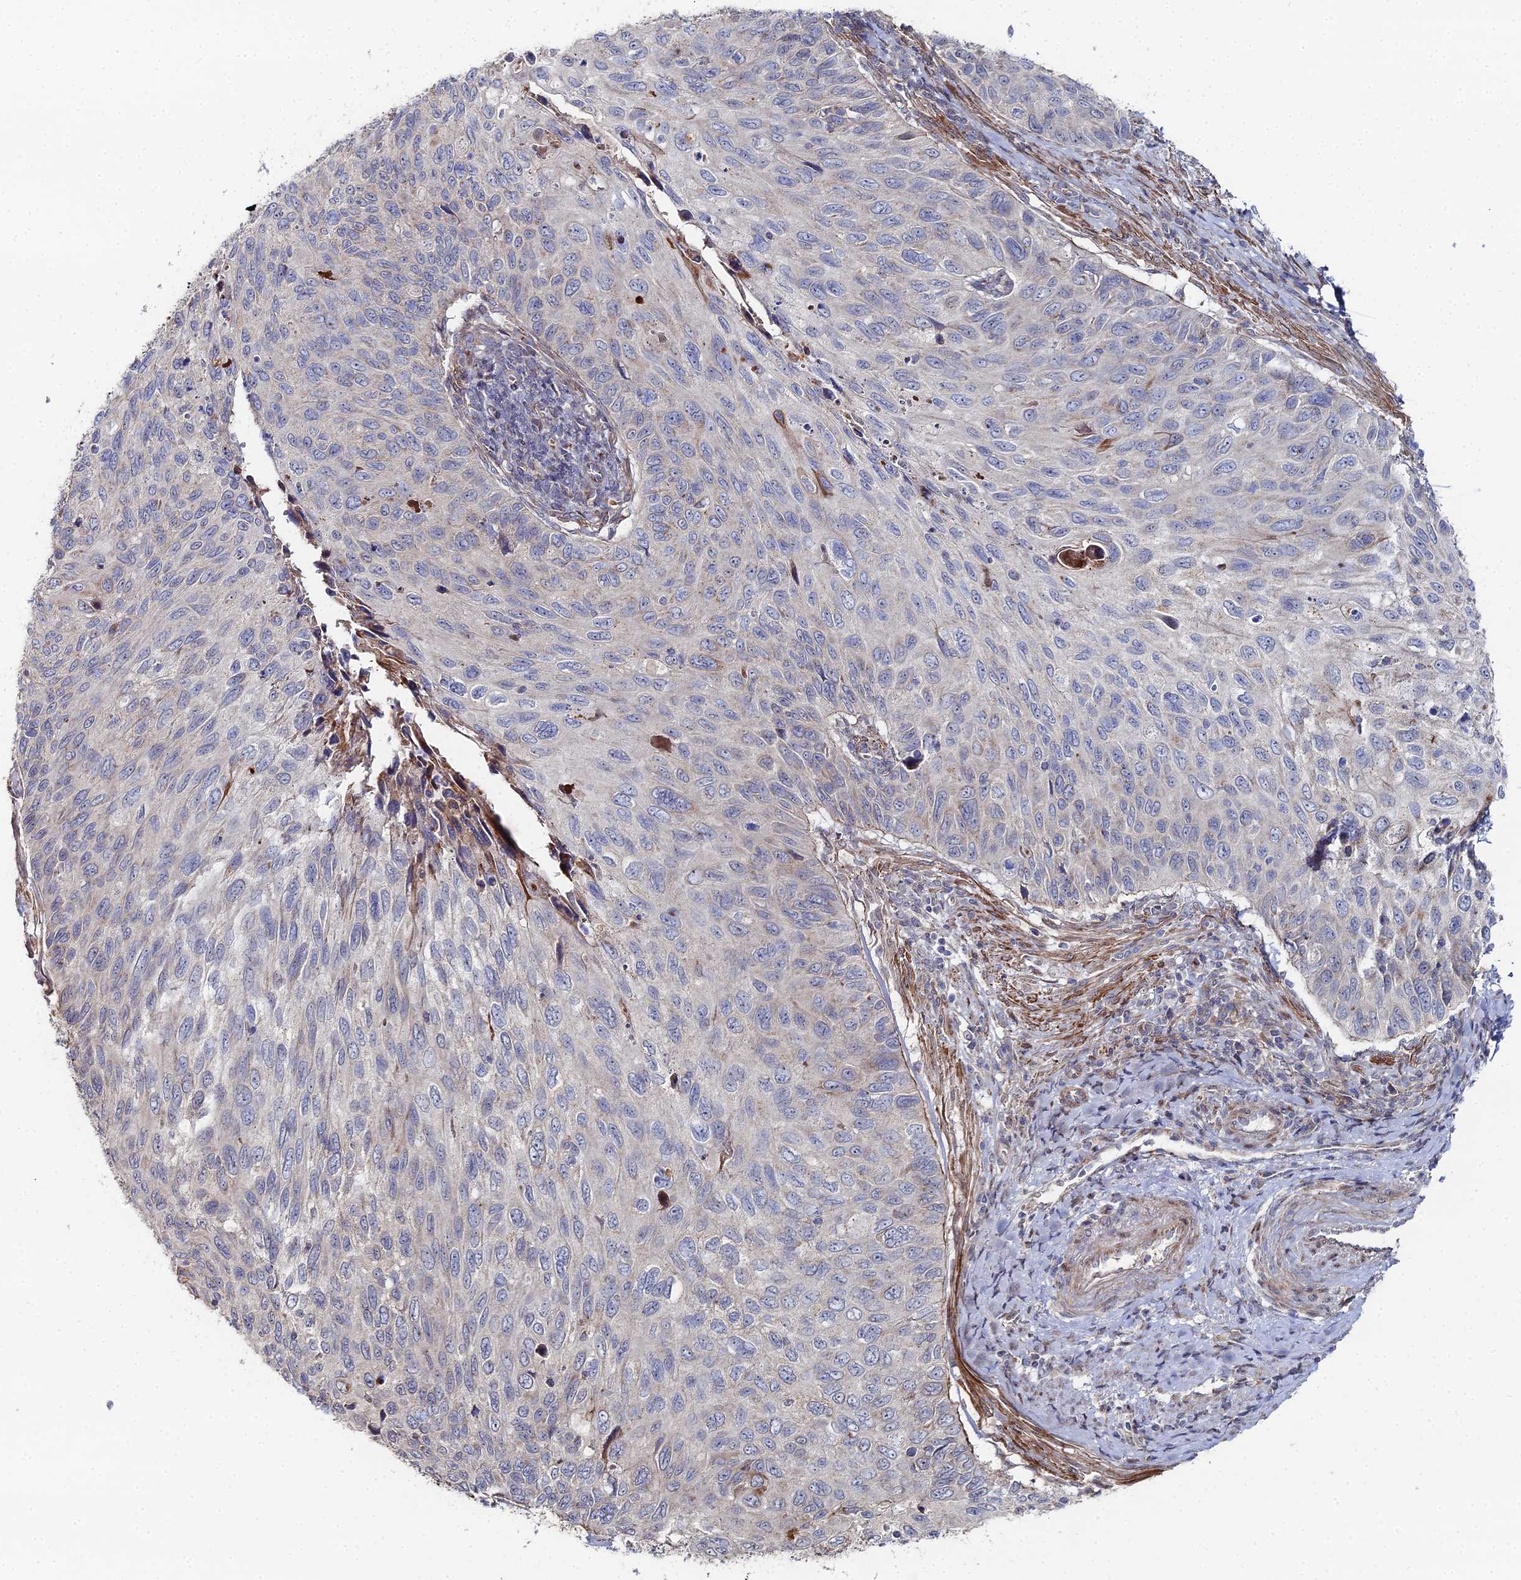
{"staining": {"intensity": "negative", "quantity": "none", "location": "none"}, "tissue": "cervical cancer", "cell_type": "Tumor cells", "image_type": "cancer", "snomed": [{"axis": "morphology", "description": "Squamous cell carcinoma, NOS"}, {"axis": "topography", "description": "Cervix"}], "caption": "This image is of squamous cell carcinoma (cervical) stained with IHC to label a protein in brown with the nuclei are counter-stained blue. There is no staining in tumor cells. (DAB (3,3'-diaminobenzidine) immunohistochemistry, high magnification).", "gene": "SGMS1", "patient": {"sex": "female", "age": 70}}